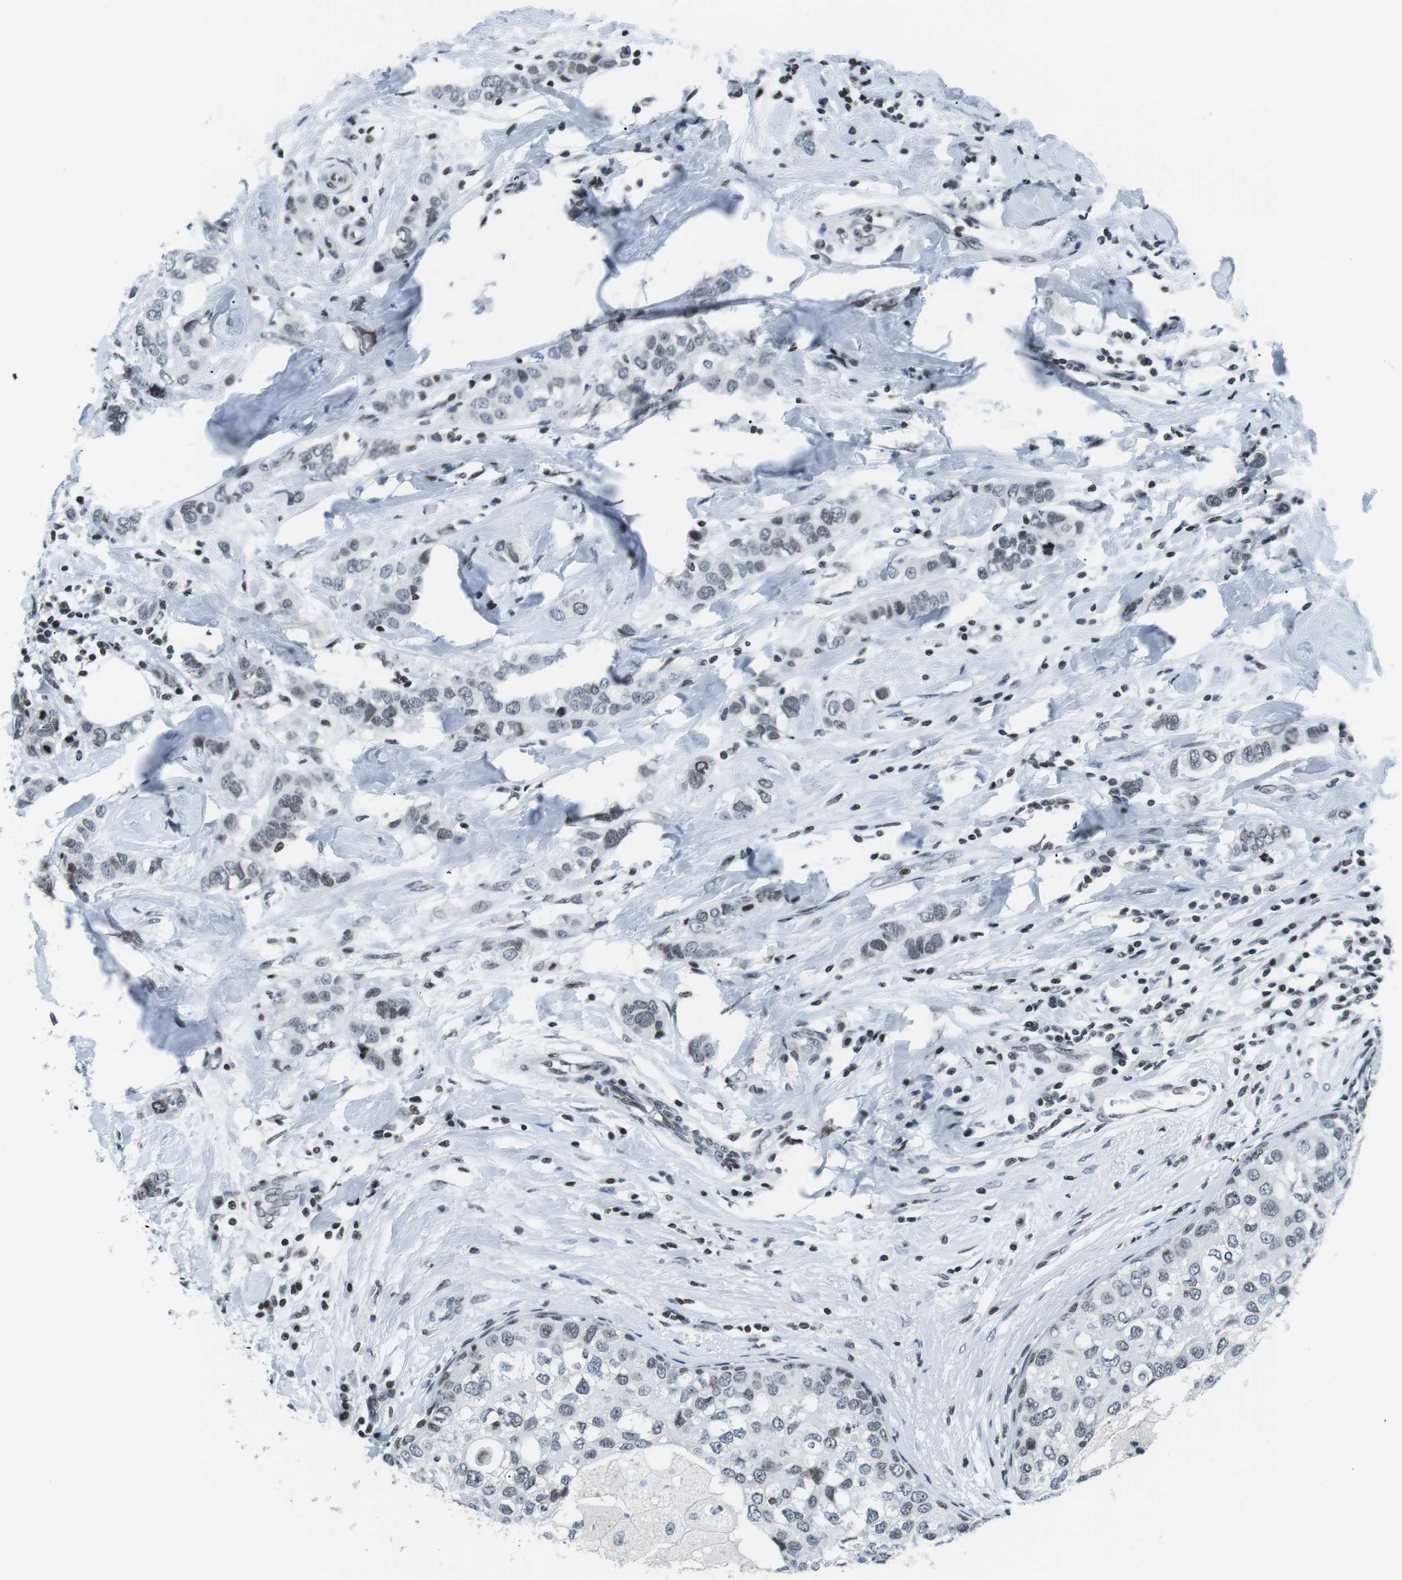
{"staining": {"intensity": "weak", "quantity": "<25%", "location": "nuclear"}, "tissue": "breast cancer", "cell_type": "Tumor cells", "image_type": "cancer", "snomed": [{"axis": "morphology", "description": "Duct carcinoma"}, {"axis": "topography", "description": "Breast"}], "caption": "Immunohistochemistry photomicrograph of neoplastic tissue: human breast cancer stained with DAB (3,3'-diaminobenzidine) exhibits no significant protein staining in tumor cells.", "gene": "E2F2", "patient": {"sex": "female", "age": 50}}